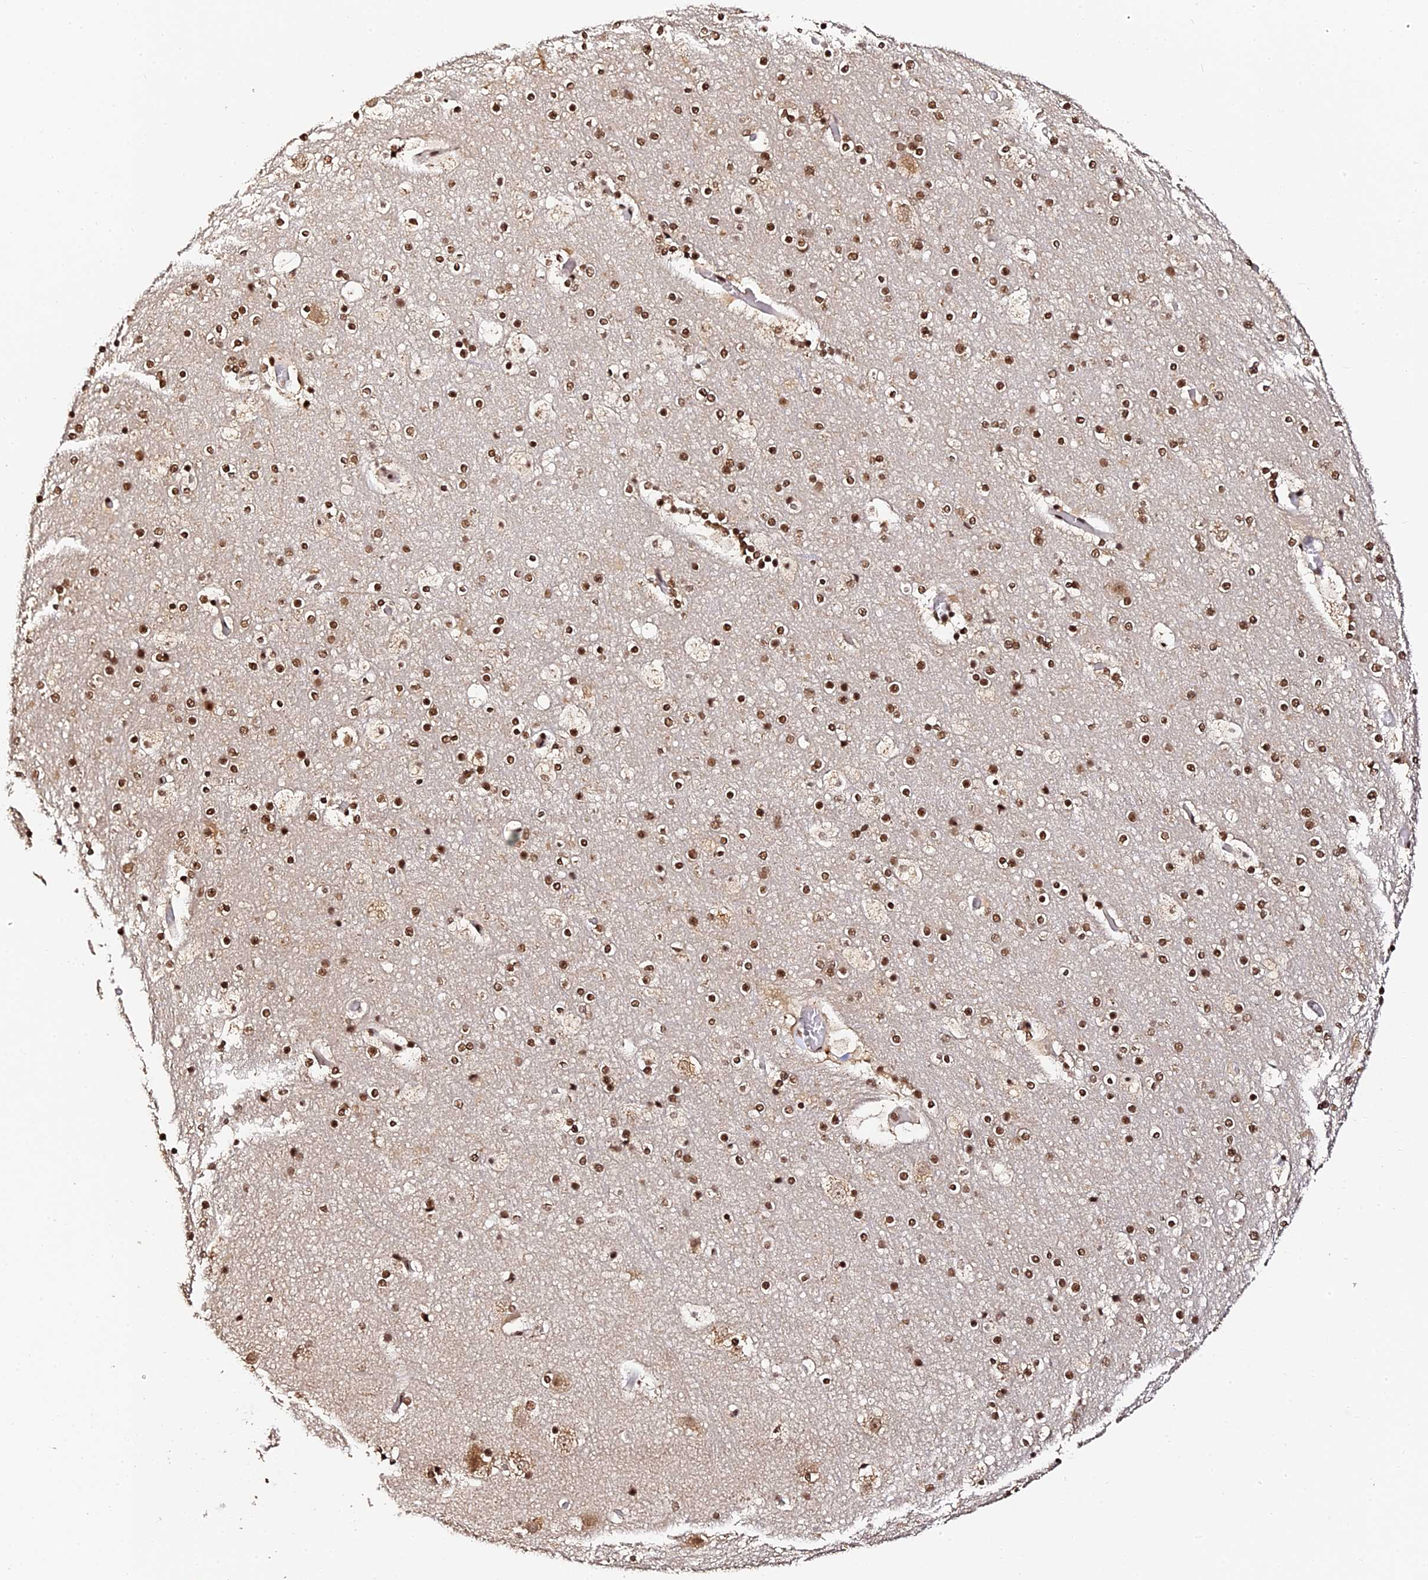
{"staining": {"intensity": "moderate", "quantity": ">75%", "location": "cytoplasmic/membranous,nuclear"}, "tissue": "cerebral cortex", "cell_type": "Endothelial cells", "image_type": "normal", "snomed": [{"axis": "morphology", "description": "Normal tissue, NOS"}, {"axis": "topography", "description": "Cerebral cortex"}], "caption": "IHC photomicrograph of normal cerebral cortex: human cerebral cortex stained using immunohistochemistry (IHC) displays medium levels of moderate protein expression localized specifically in the cytoplasmic/membranous,nuclear of endothelial cells, appearing as a cytoplasmic/membranous,nuclear brown color.", "gene": "MCRS1", "patient": {"sex": "male", "age": 57}}